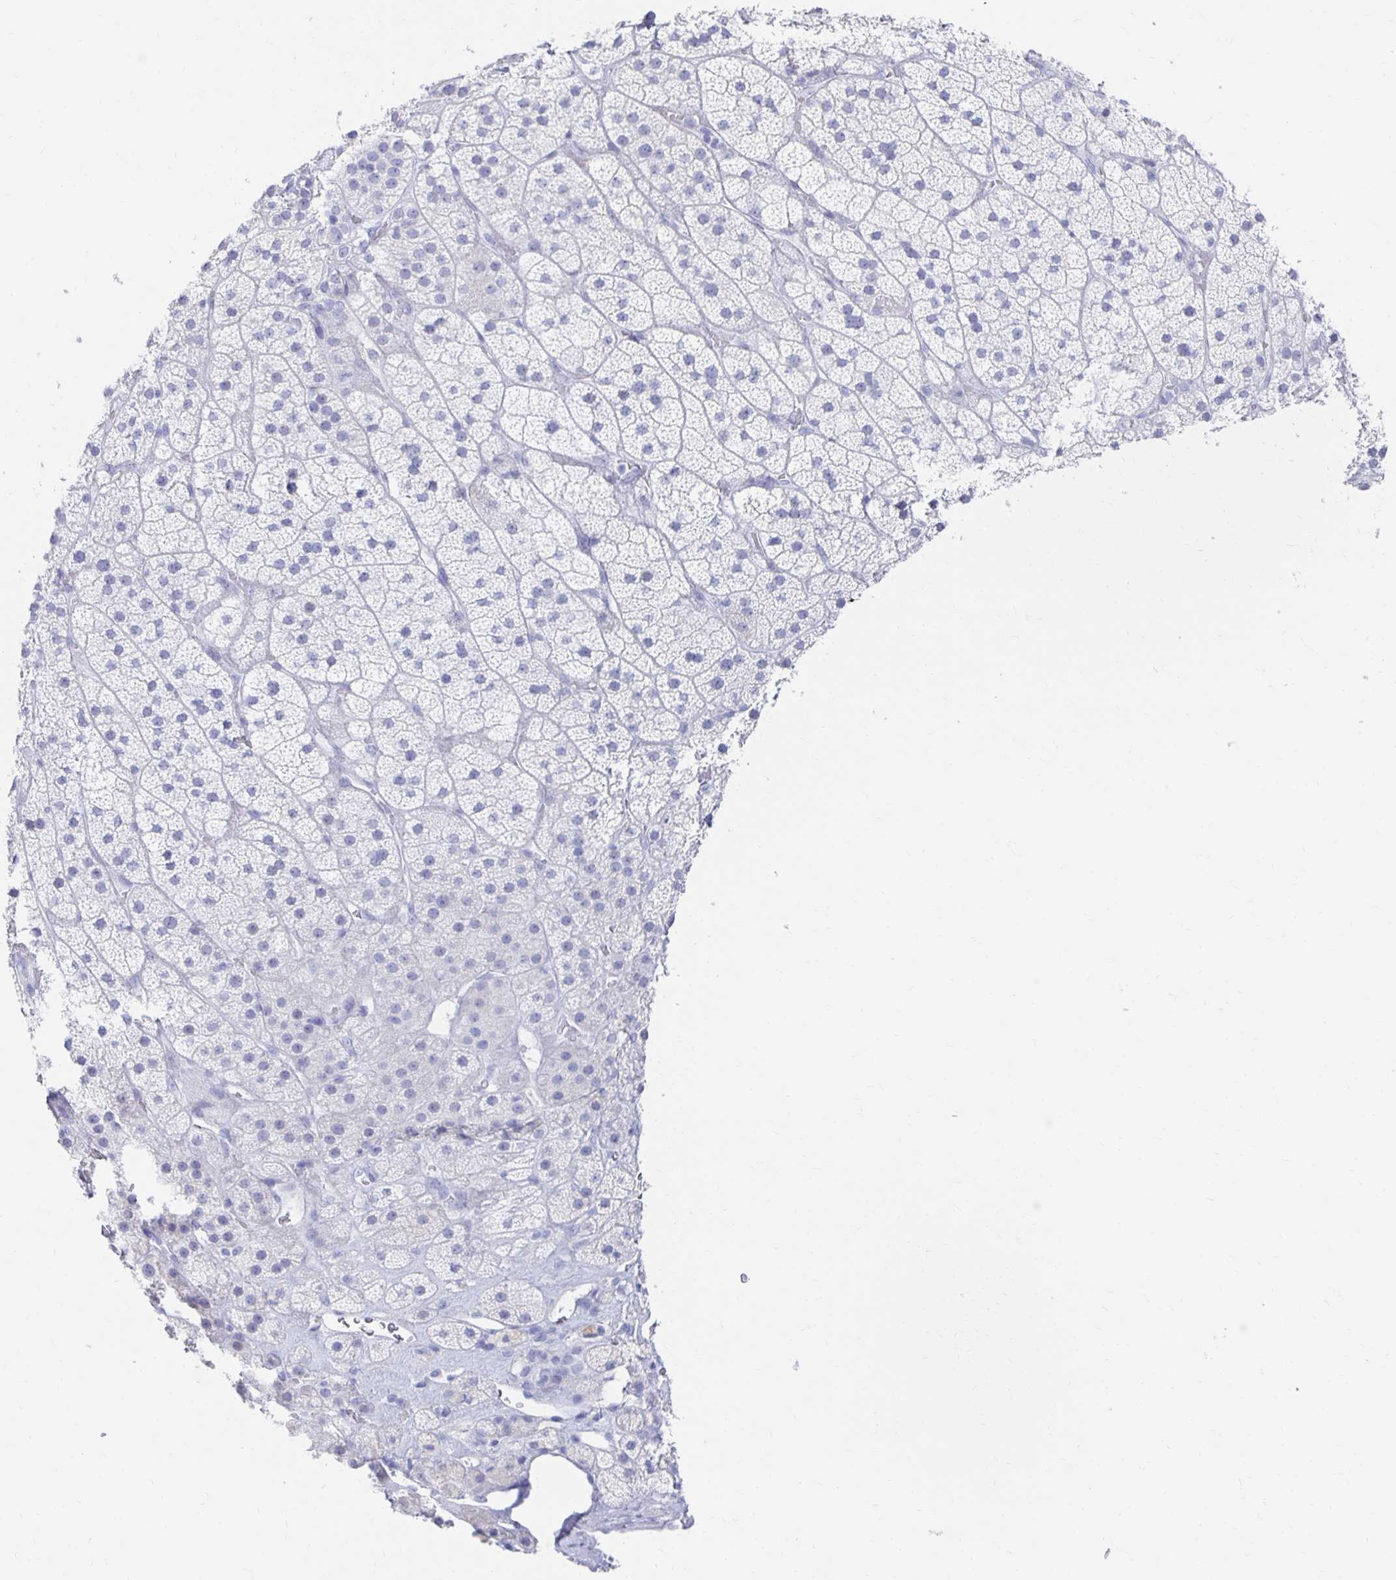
{"staining": {"intensity": "negative", "quantity": "none", "location": "none"}, "tissue": "adrenal gland", "cell_type": "Glandular cells", "image_type": "normal", "snomed": [{"axis": "morphology", "description": "Normal tissue, NOS"}, {"axis": "topography", "description": "Adrenal gland"}], "caption": "Immunohistochemistry (IHC) micrograph of benign human adrenal gland stained for a protein (brown), which displays no positivity in glandular cells.", "gene": "PRDM7", "patient": {"sex": "male", "age": 57}}